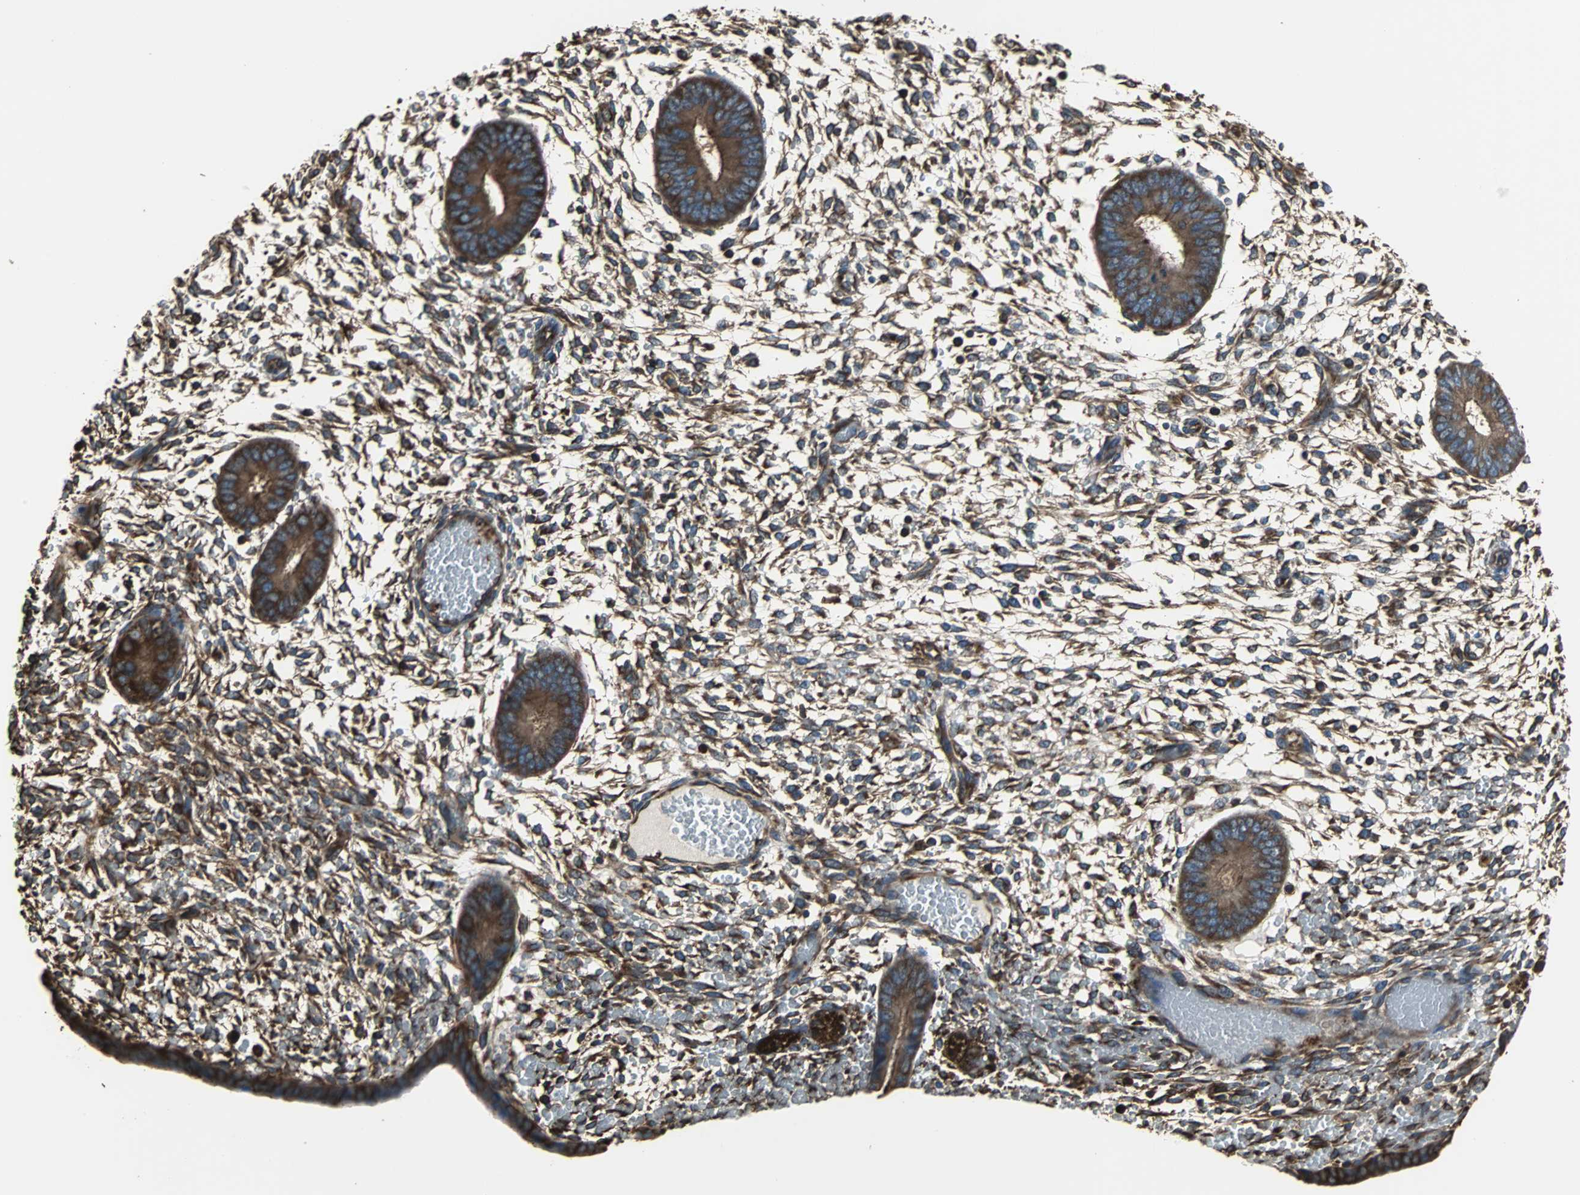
{"staining": {"intensity": "strong", "quantity": ">75%", "location": "cytoplasmic/membranous"}, "tissue": "endometrium", "cell_type": "Cells in endometrial stroma", "image_type": "normal", "snomed": [{"axis": "morphology", "description": "Normal tissue, NOS"}, {"axis": "topography", "description": "Endometrium"}], "caption": "Immunohistochemistry histopathology image of benign endometrium stained for a protein (brown), which reveals high levels of strong cytoplasmic/membranous positivity in about >75% of cells in endometrial stroma.", "gene": "ACTN1", "patient": {"sex": "female", "age": 42}}